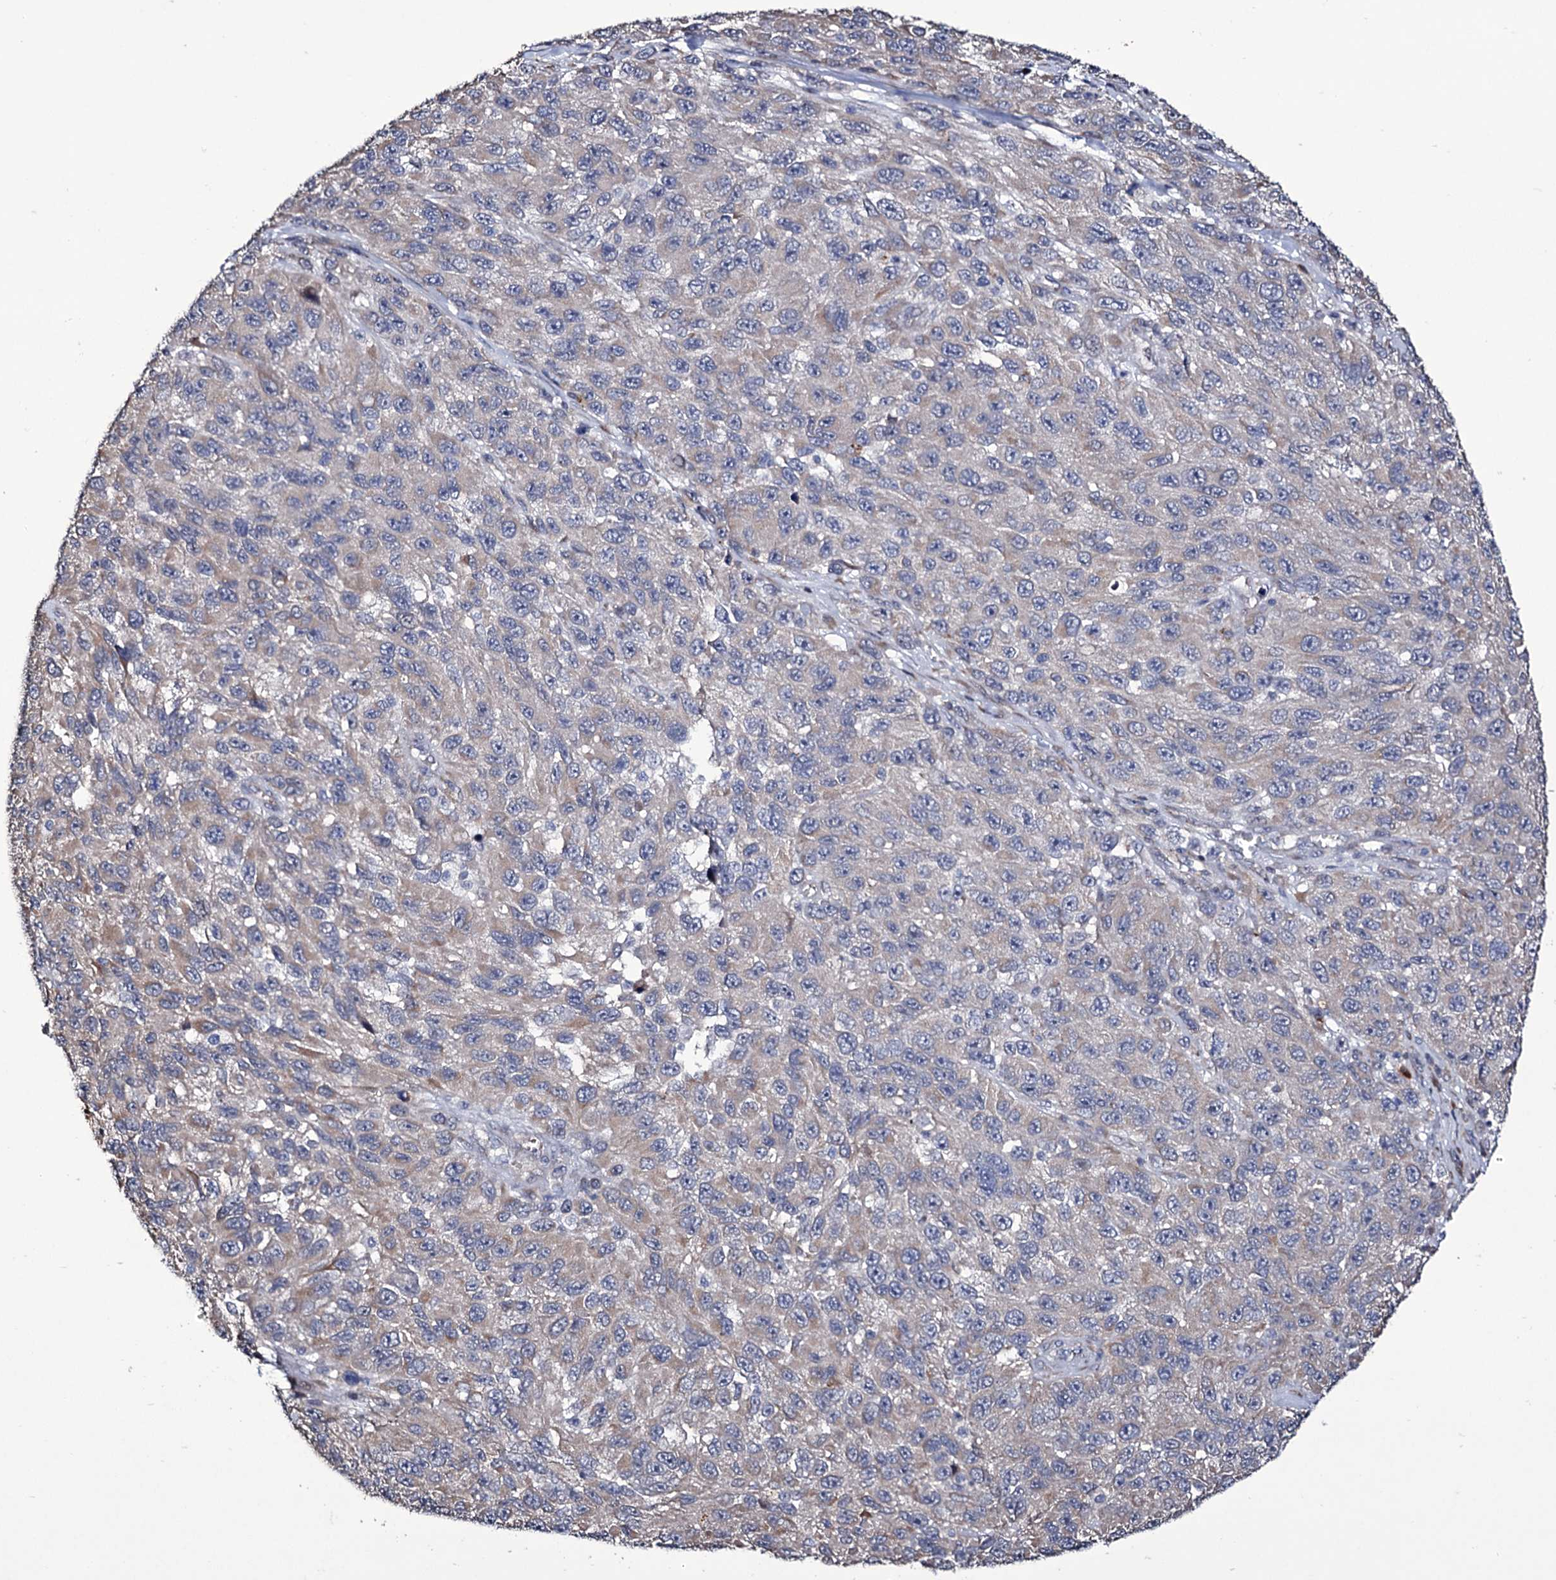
{"staining": {"intensity": "negative", "quantity": "none", "location": "none"}, "tissue": "melanoma", "cell_type": "Tumor cells", "image_type": "cancer", "snomed": [{"axis": "morphology", "description": "Normal tissue, NOS"}, {"axis": "morphology", "description": "Malignant melanoma, NOS"}, {"axis": "topography", "description": "Skin"}], "caption": "Histopathology image shows no protein staining in tumor cells of malignant melanoma tissue.", "gene": "TUBGCP5", "patient": {"sex": "female", "age": 96}}